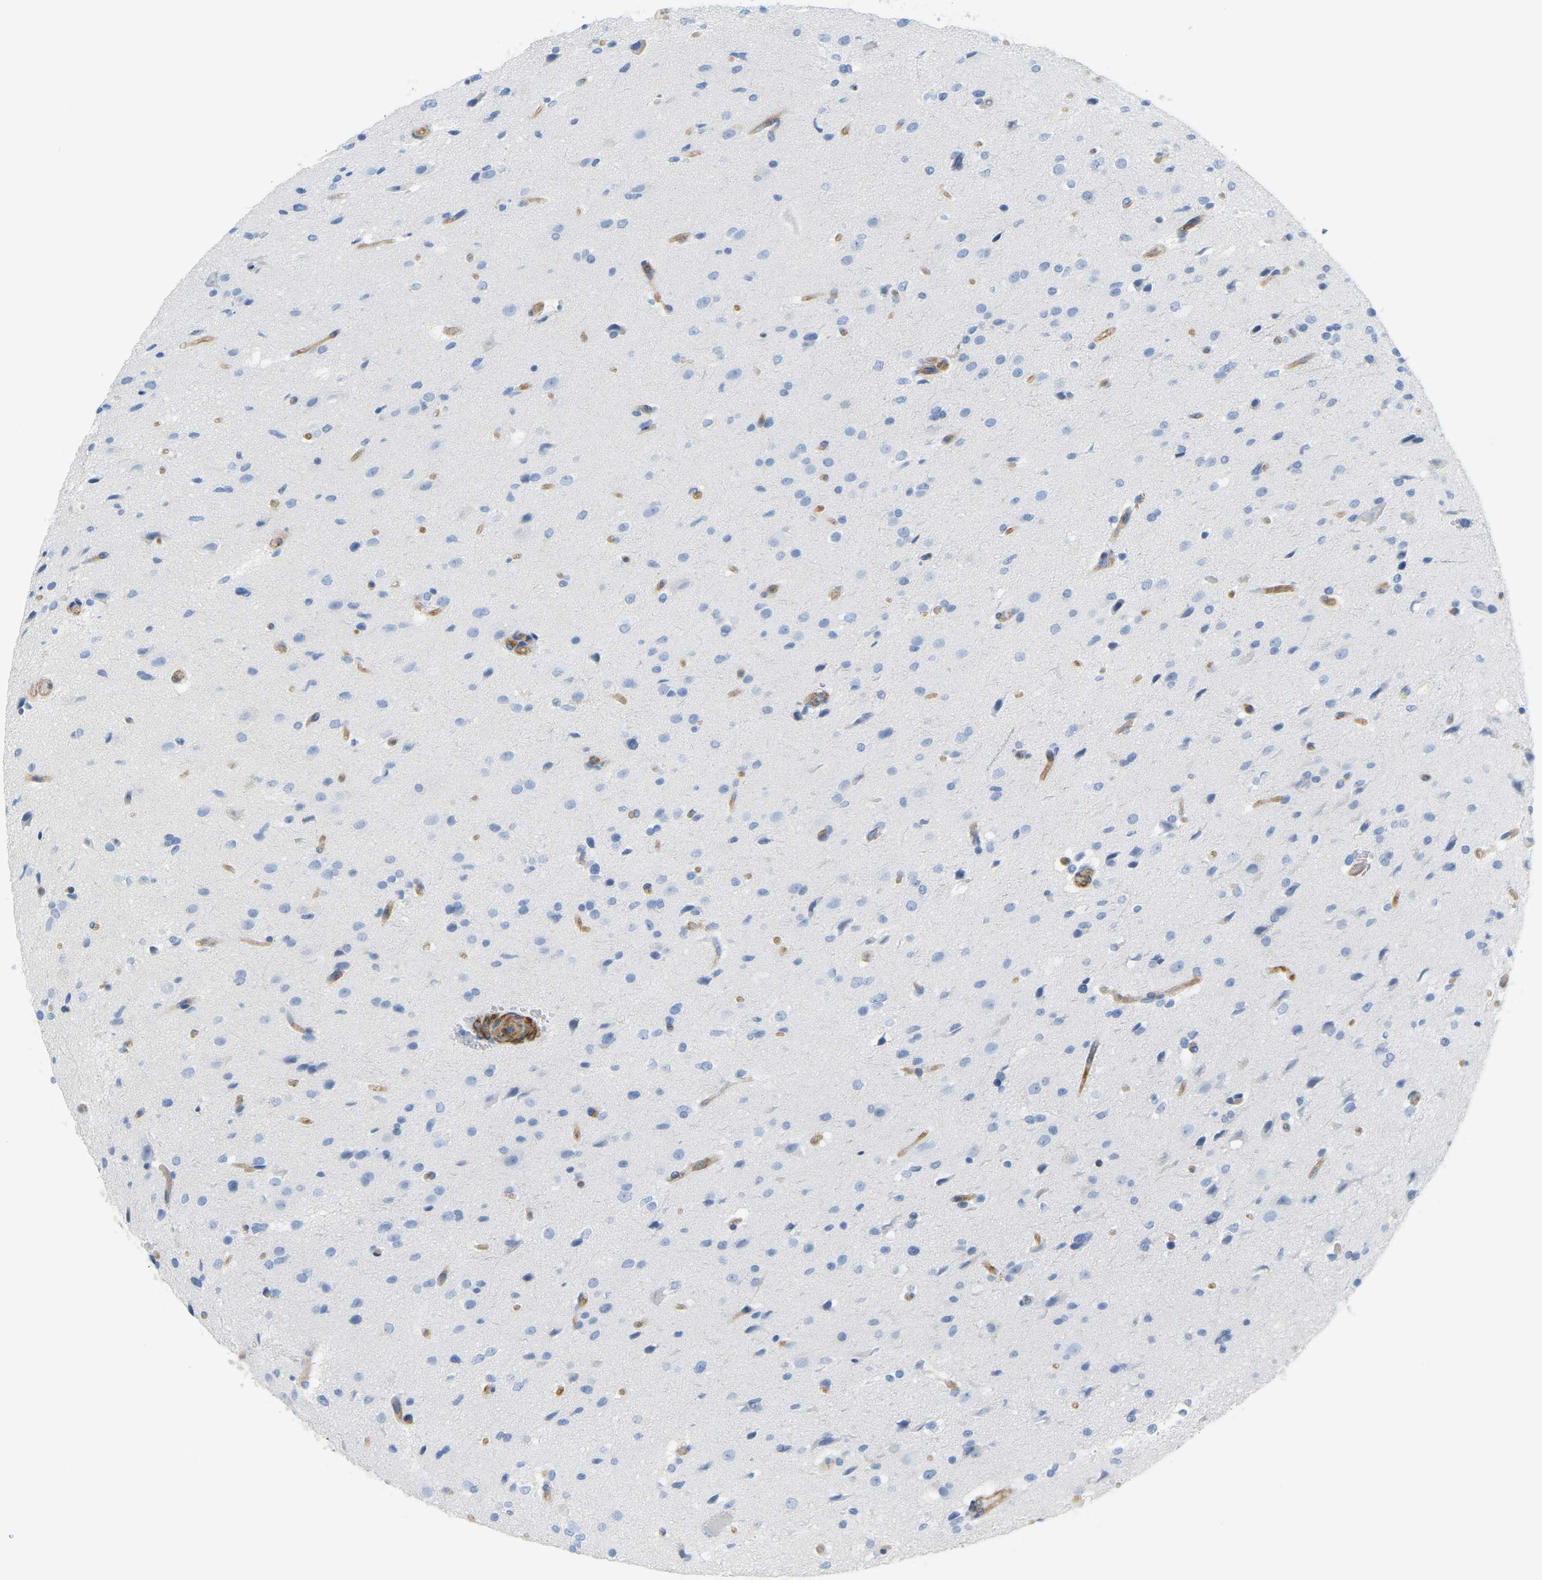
{"staining": {"intensity": "negative", "quantity": "none", "location": "none"}, "tissue": "glioma", "cell_type": "Tumor cells", "image_type": "cancer", "snomed": [{"axis": "morphology", "description": "Glioma, malignant, High grade"}, {"axis": "topography", "description": "Brain"}], "caption": "Immunohistochemistry micrograph of neoplastic tissue: glioma stained with DAB (3,3'-diaminobenzidine) exhibits no significant protein positivity in tumor cells.", "gene": "MYL3", "patient": {"sex": "male", "age": 33}}